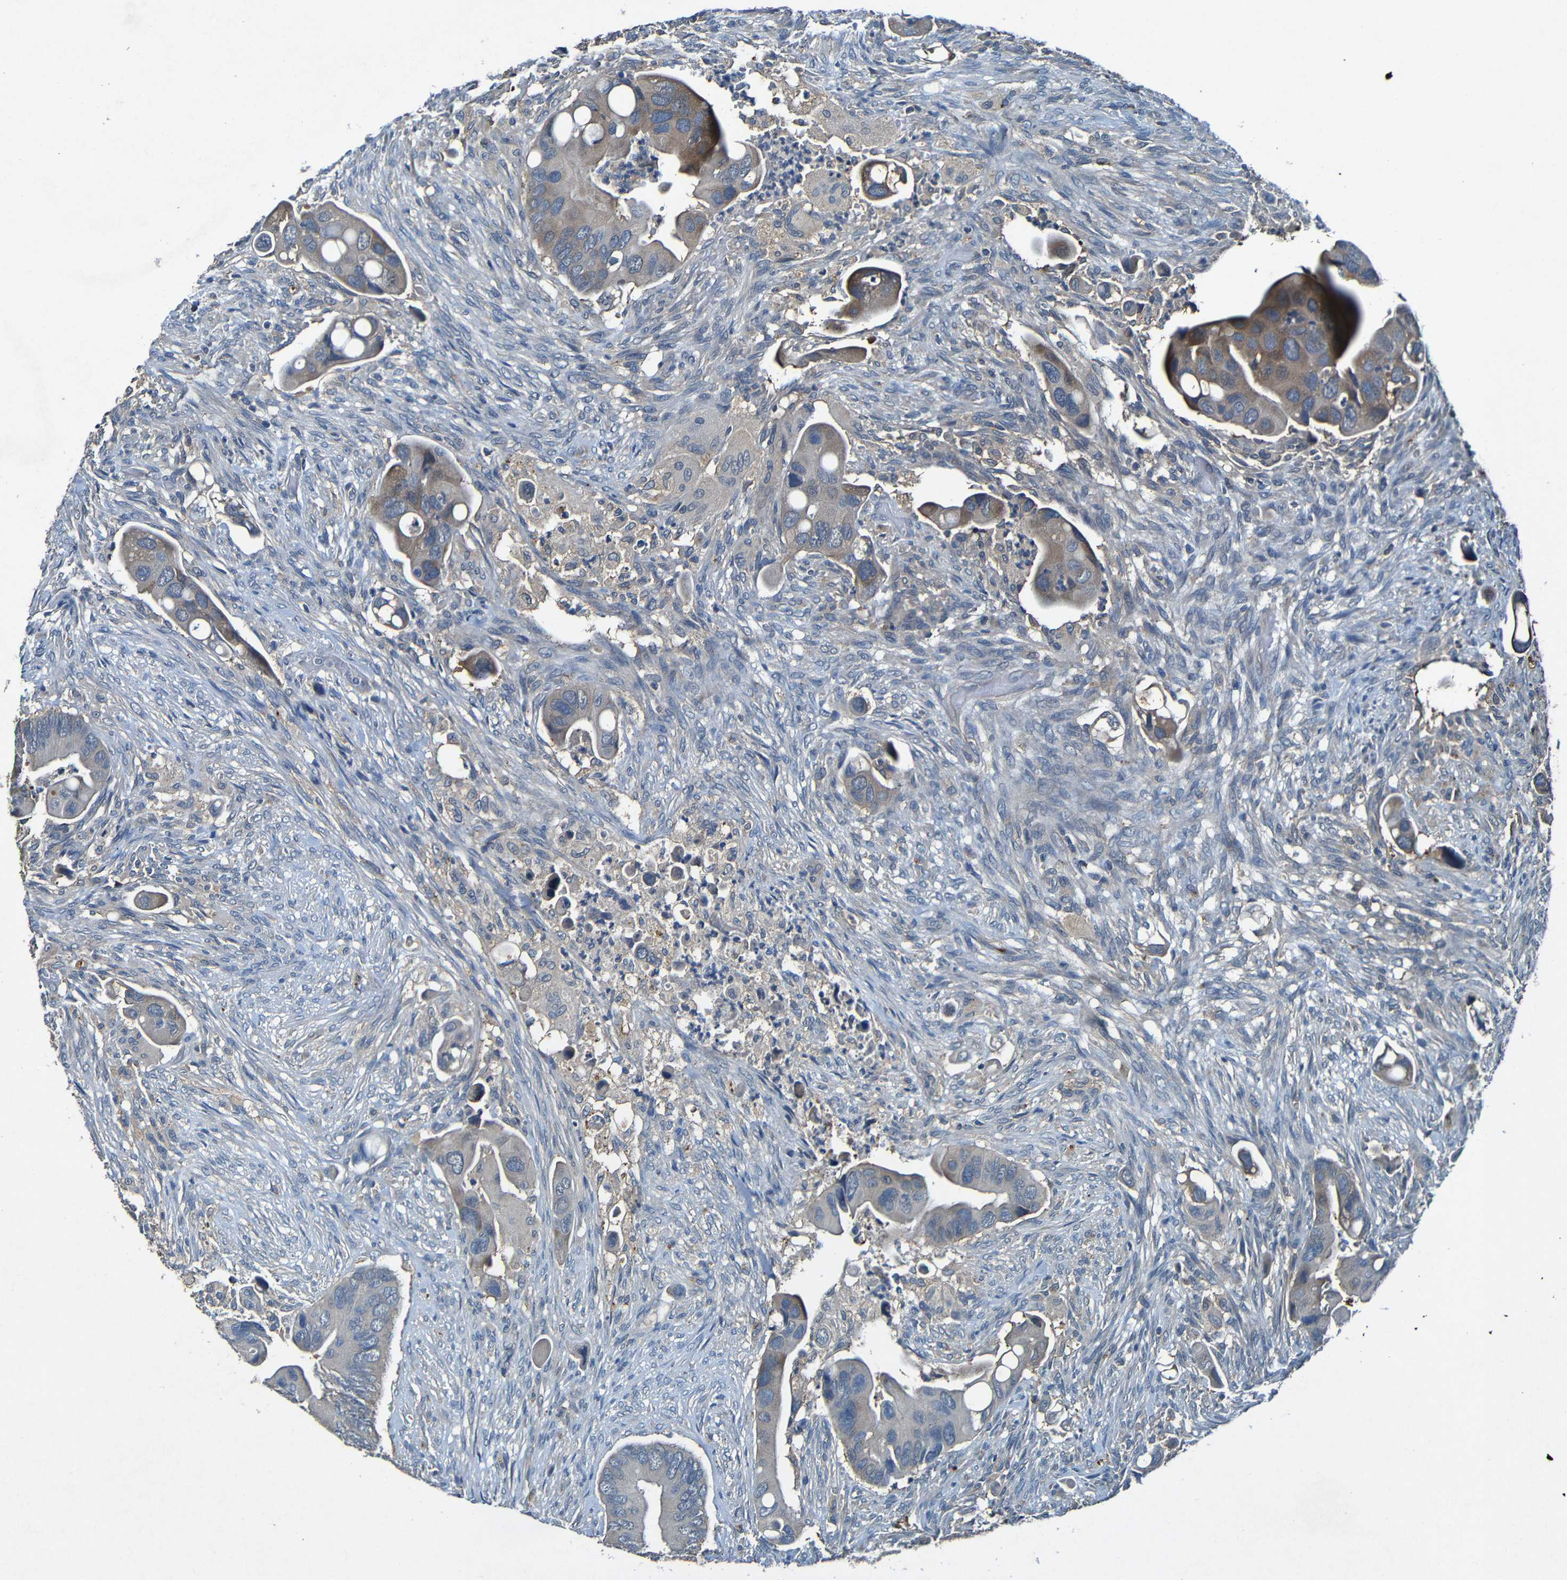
{"staining": {"intensity": "weak", "quantity": "<25%", "location": "cytoplasmic/membranous"}, "tissue": "colorectal cancer", "cell_type": "Tumor cells", "image_type": "cancer", "snomed": [{"axis": "morphology", "description": "Adenocarcinoma, NOS"}, {"axis": "topography", "description": "Rectum"}], "caption": "Human adenocarcinoma (colorectal) stained for a protein using immunohistochemistry shows no staining in tumor cells.", "gene": "LRRC70", "patient": {"sex": "female", "age": 57}}